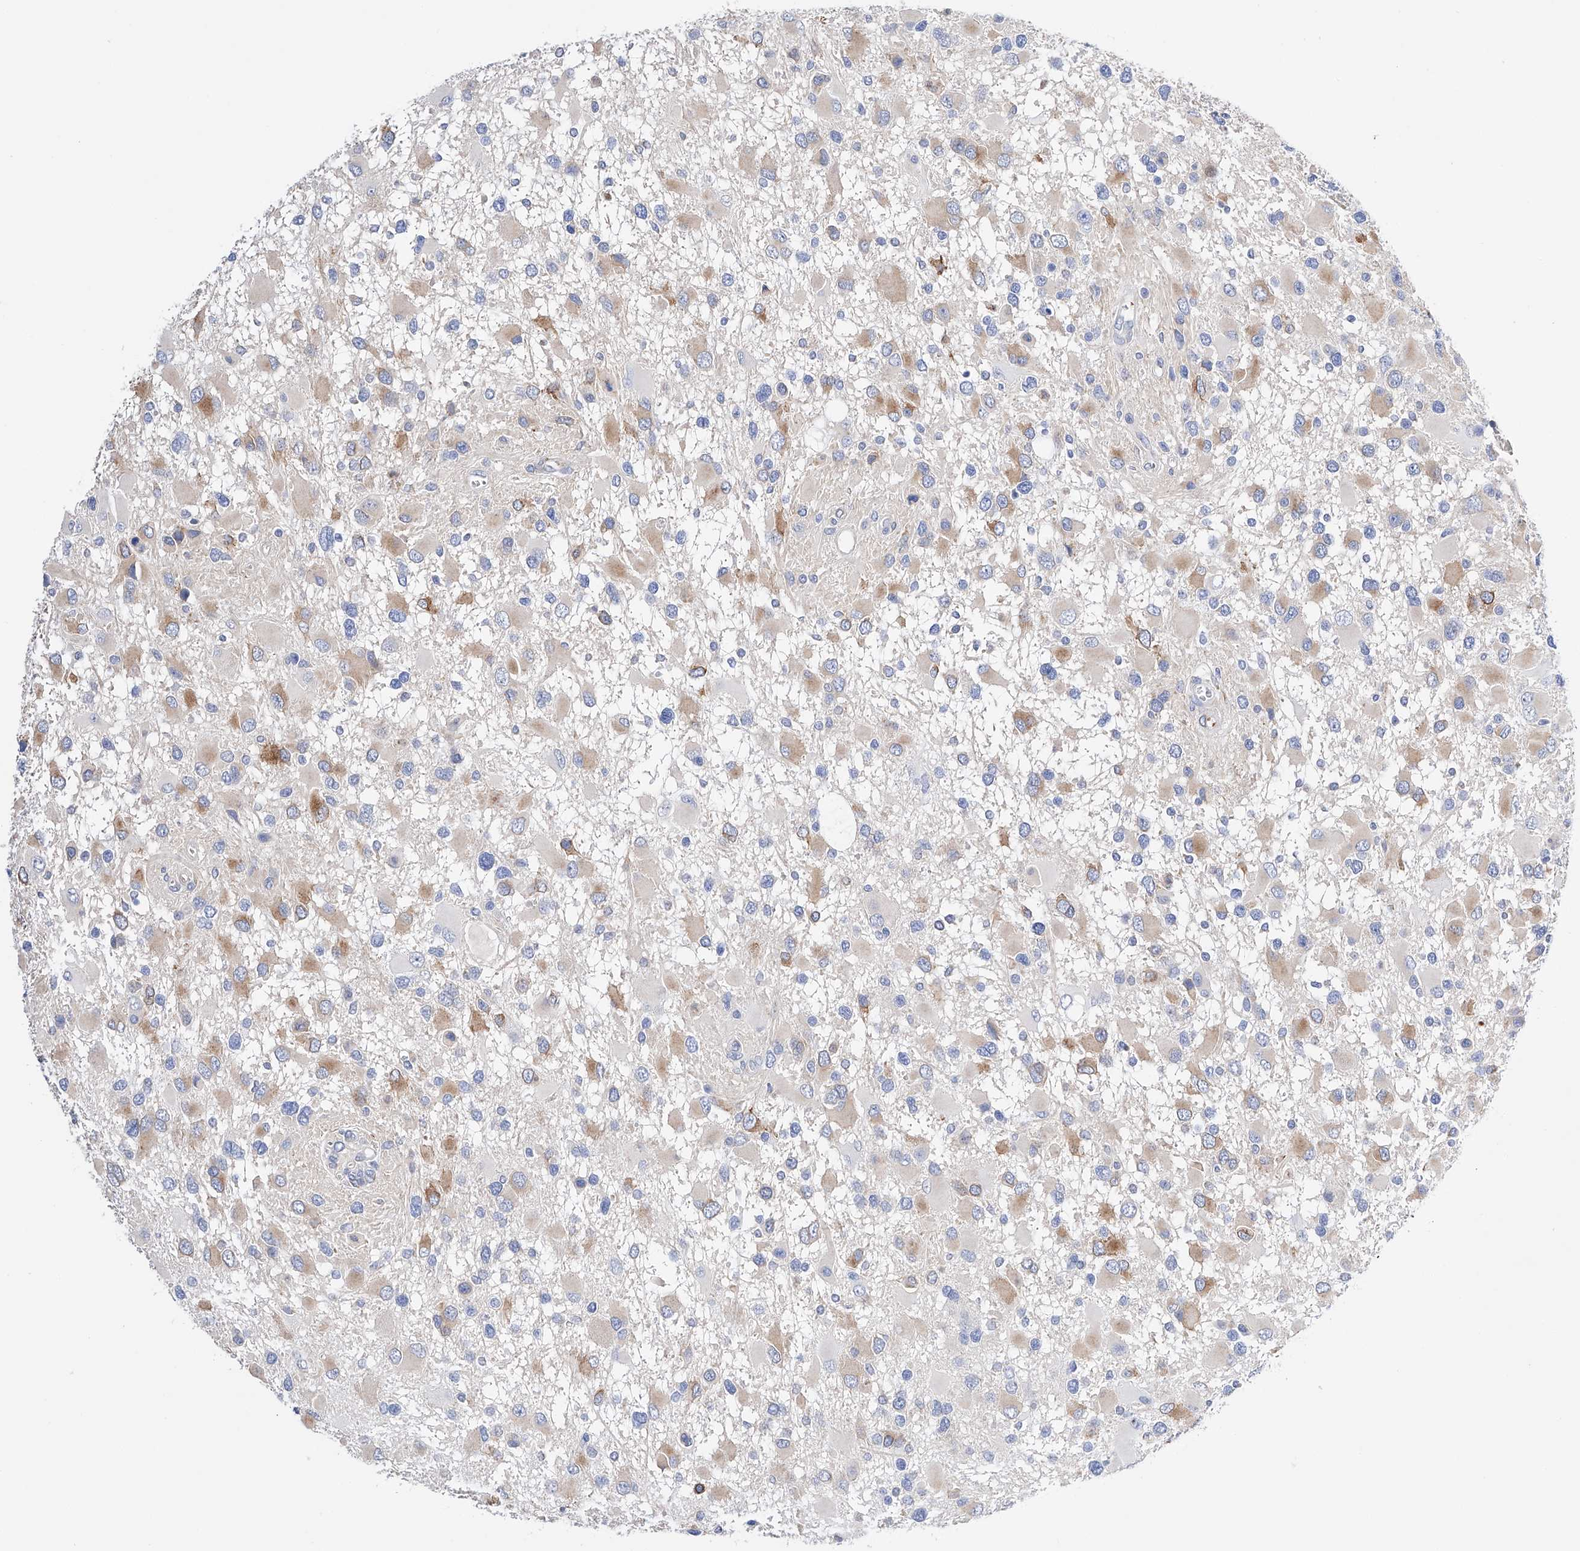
{"staining": {"intensity": "moderate", "quantity": "<25%", "location": "cytoplasmic/membranous"}, "tissue": "glioma", "cell_type": "Tumor cells", "image_type": "cancer", "snomed": [{"axis": "morphology", "description": "Glioma, malignant, High grade"}, {"axis": "topography", "description": "Brain"}], "caption": "Immunohistochemical staining of malignant high-grade glioma displays low levels of moderate cytoplasmic/membranous protein expression in about <25% of tumor cells. (DAB = brown stain, brightfield microscopy at high magnification).", "gene": "PDIA5", "patient": {"sex": "male", "age": 53}}